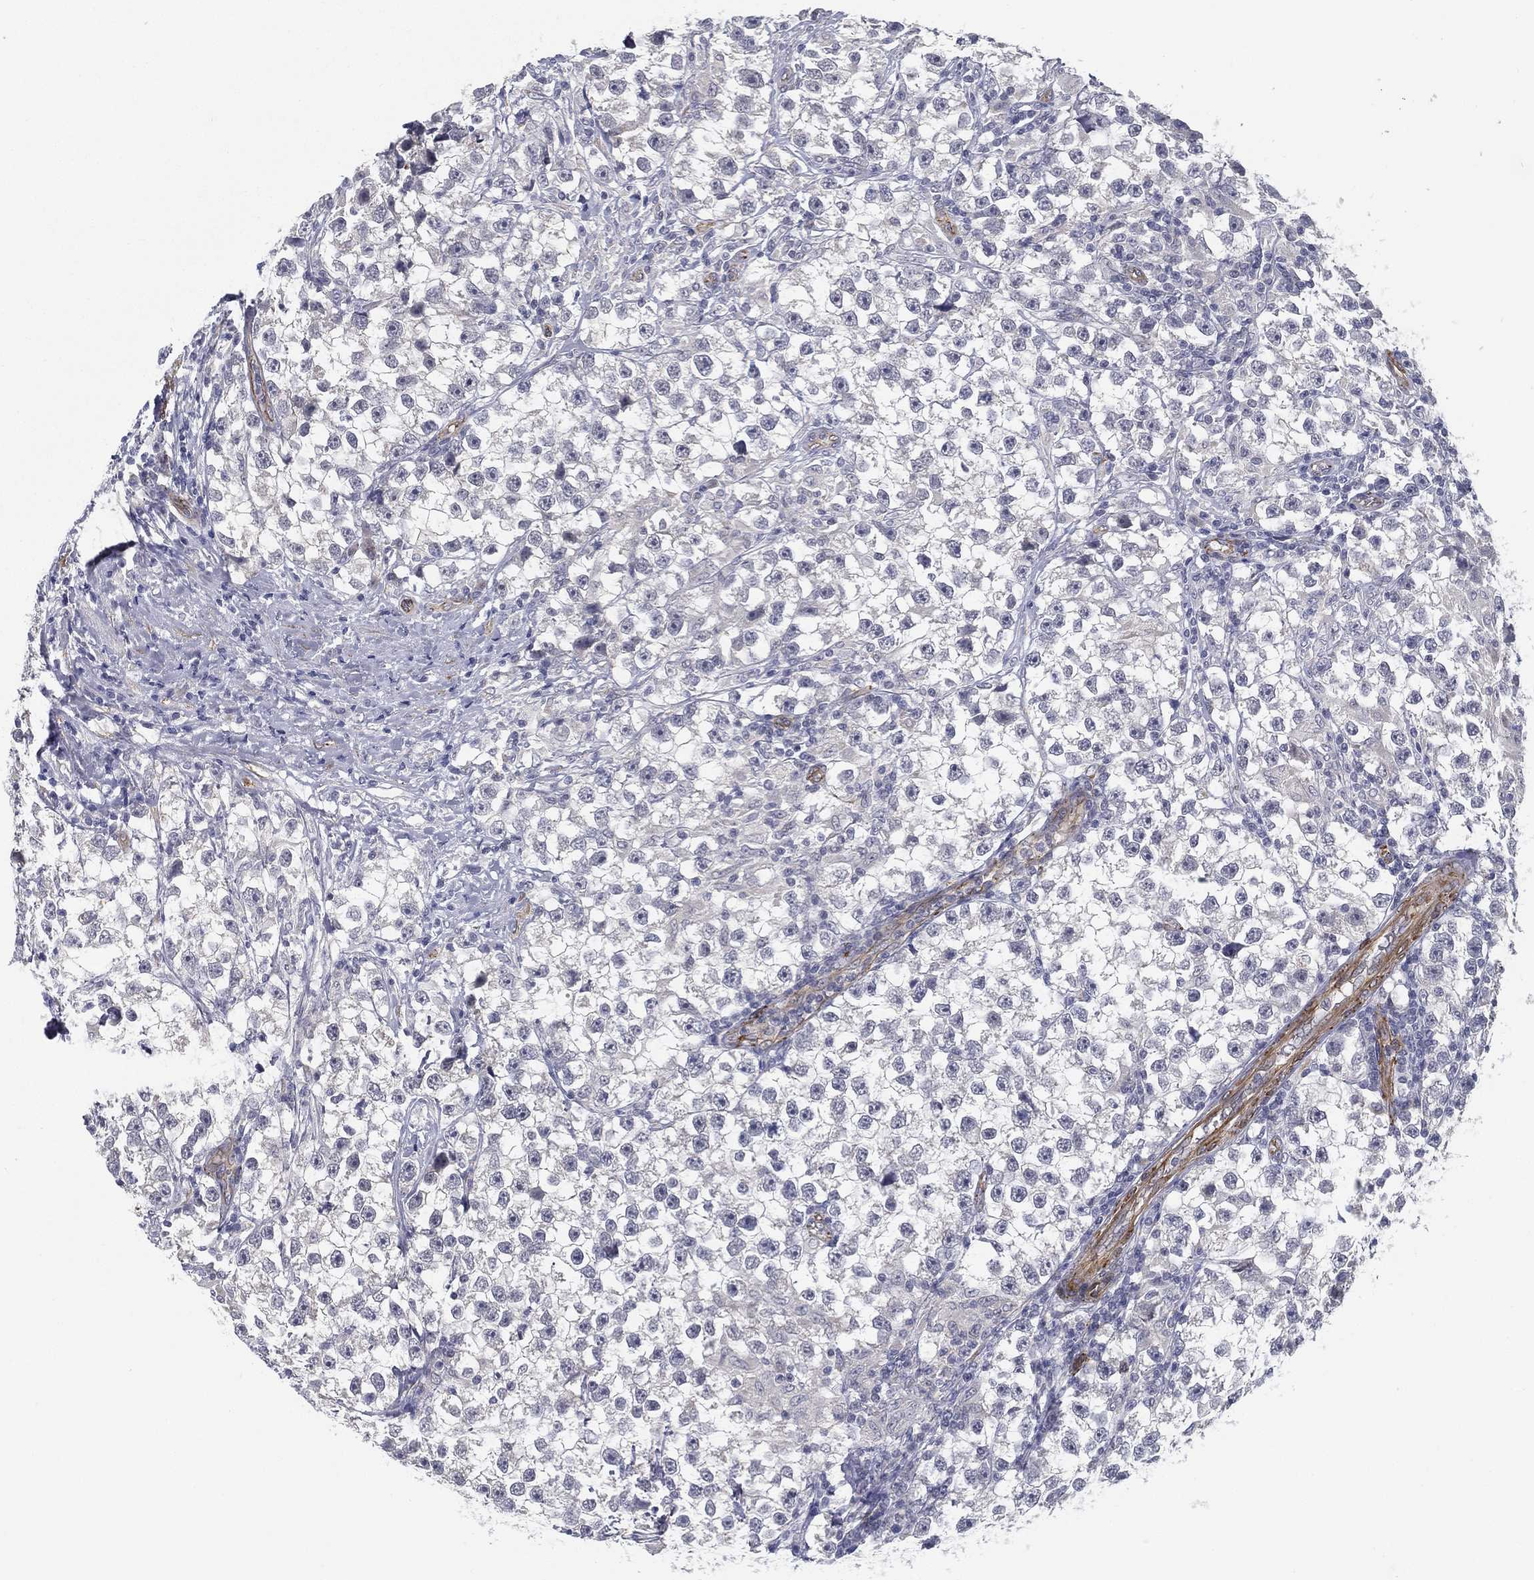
{"staining": {"intensity": "negative", "quantity": "none", "location": "none"}, "tissue": "testis cancer", "cell_type": "Tumor cells", "image_type": "cancer", "snomed": [{"axis": "morphology", "description": "Seminoma, NOS"}, {"axis": "topography", "description": "Testis"}], "caption": "This is a micrograph of IHC staining of testis cancer, which shows no expression in tumor cells. (Brightfield microscopy of DAB IHC at high magnification).", "gene": "LRRC56", "patient": {"sex": "male", "age": 46}}